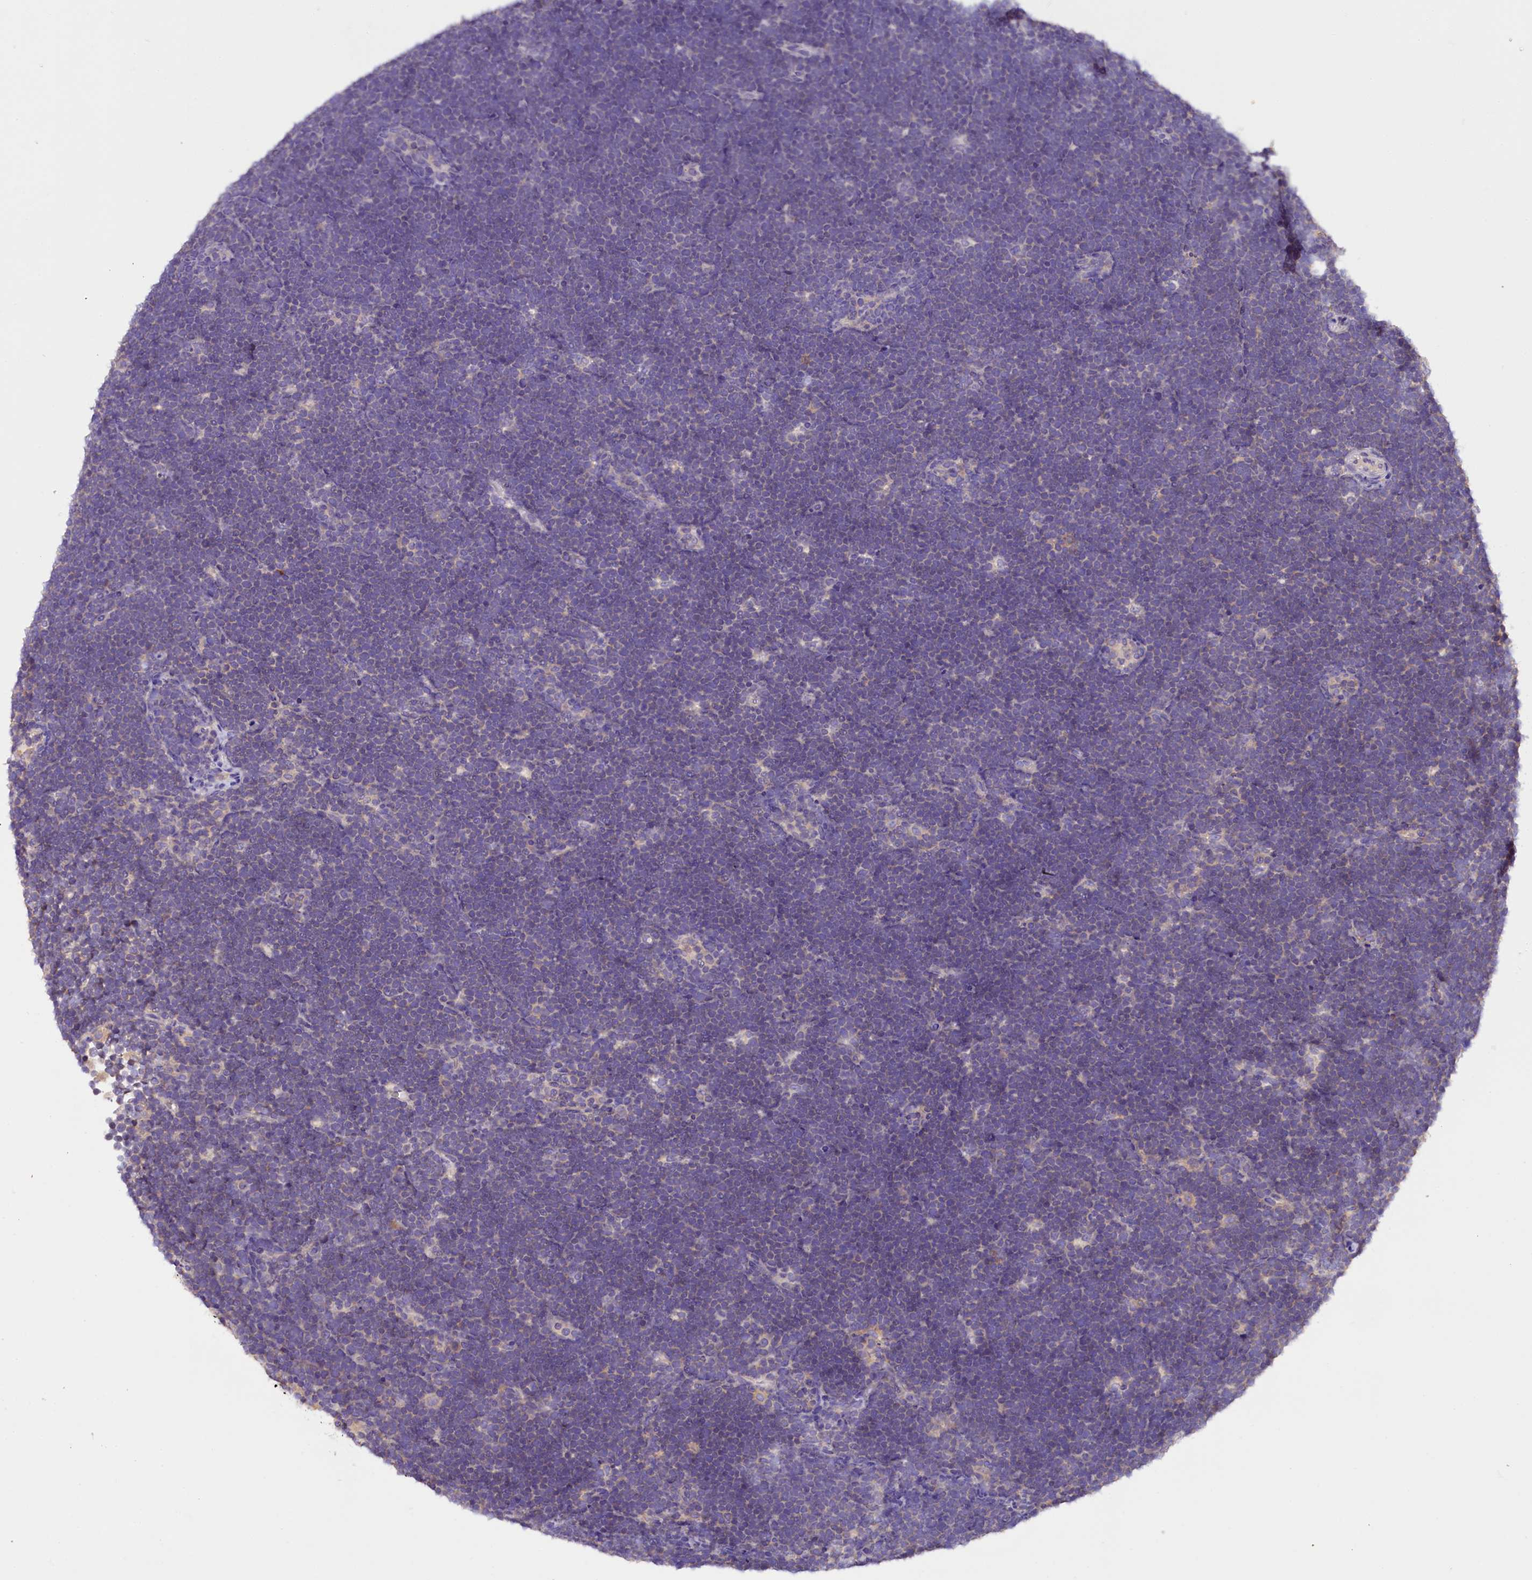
{"staining": {"intensity": "negative", "quantity": "none", "location": "none"}, "tissue": "lymphoma", "cell_type": "Tumor cells", "image_type": "cancer", "snomed": [{"axis": "morphology", "description": "Malignant lymphoma, non-Hodgkin's type, High grade"}, {"axis": "topography", "description": "Lymph node"}], "caption": "DAB (3,3'-diaminobenzidine) immunohistochemical staining of malignant lymphoma, non-Hodgkin's type (high-grade) exhibits no significant positivity in tumor cells. (DAB IHC visualized using brightfield microscopy, high magnification).", "gene": "AP3B2", "patient": {"sex": "male", "age": 13}}